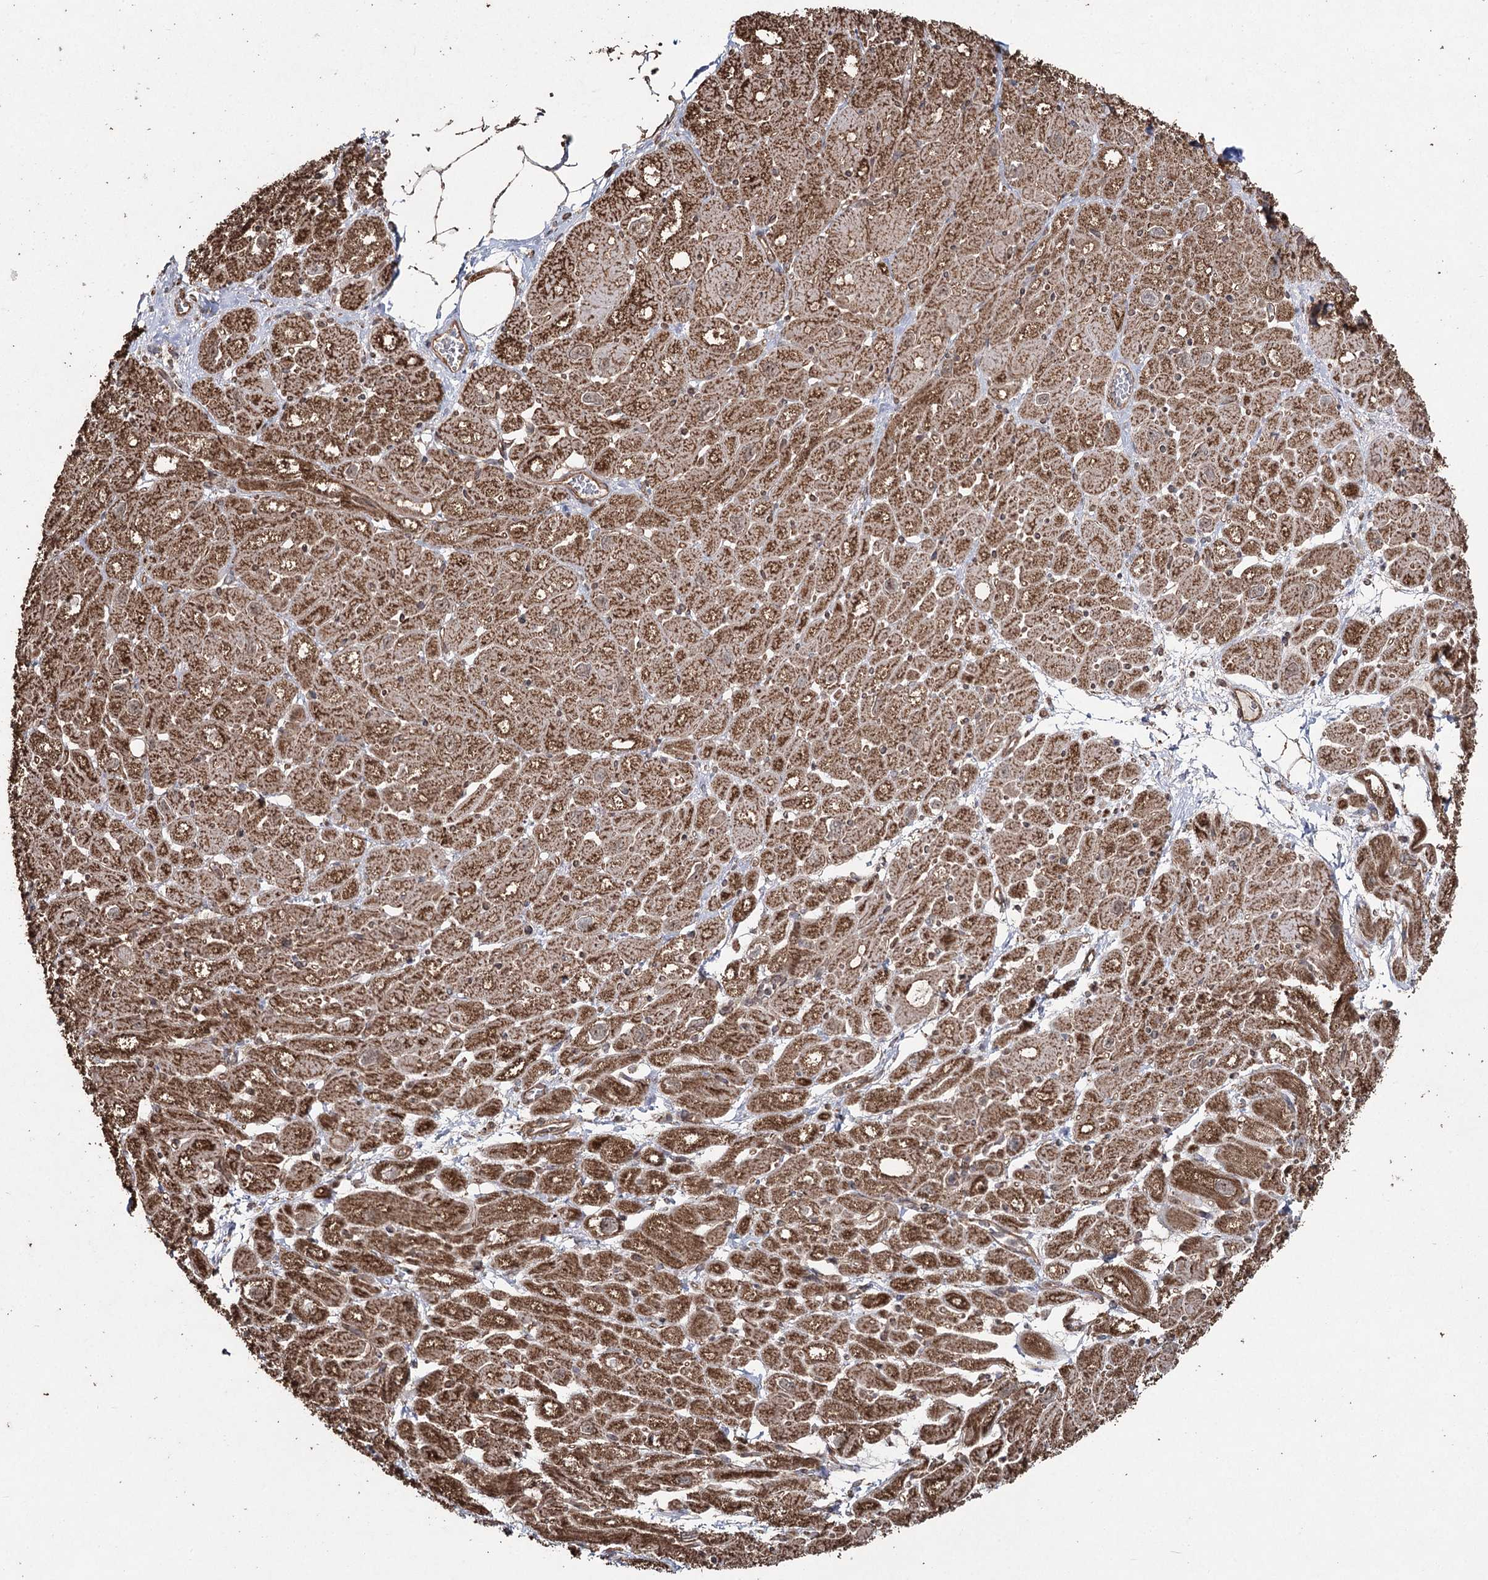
{"staining": {"intensity": "moderate", "quantity": ">75%", "location": "cytoplasmic/membranous"}, "tissue": "heart muscle", "cell_type": "Cardiomyocytes", "image_type": "normal", "snomed": [{"axis": "morphology", "description": "Normal tissue, NOS"}, {"axis": "topography", "description": "Heart"}], "caption": "The micrograph reveals immunohistochemical staining of normal heart muscle. There is moderate cytoplasmic/membranous staining is appreciated in about >75% of cardiomyocytes.", "gene": "SLF2", "patient": {"sex": "male", "age": 50}}